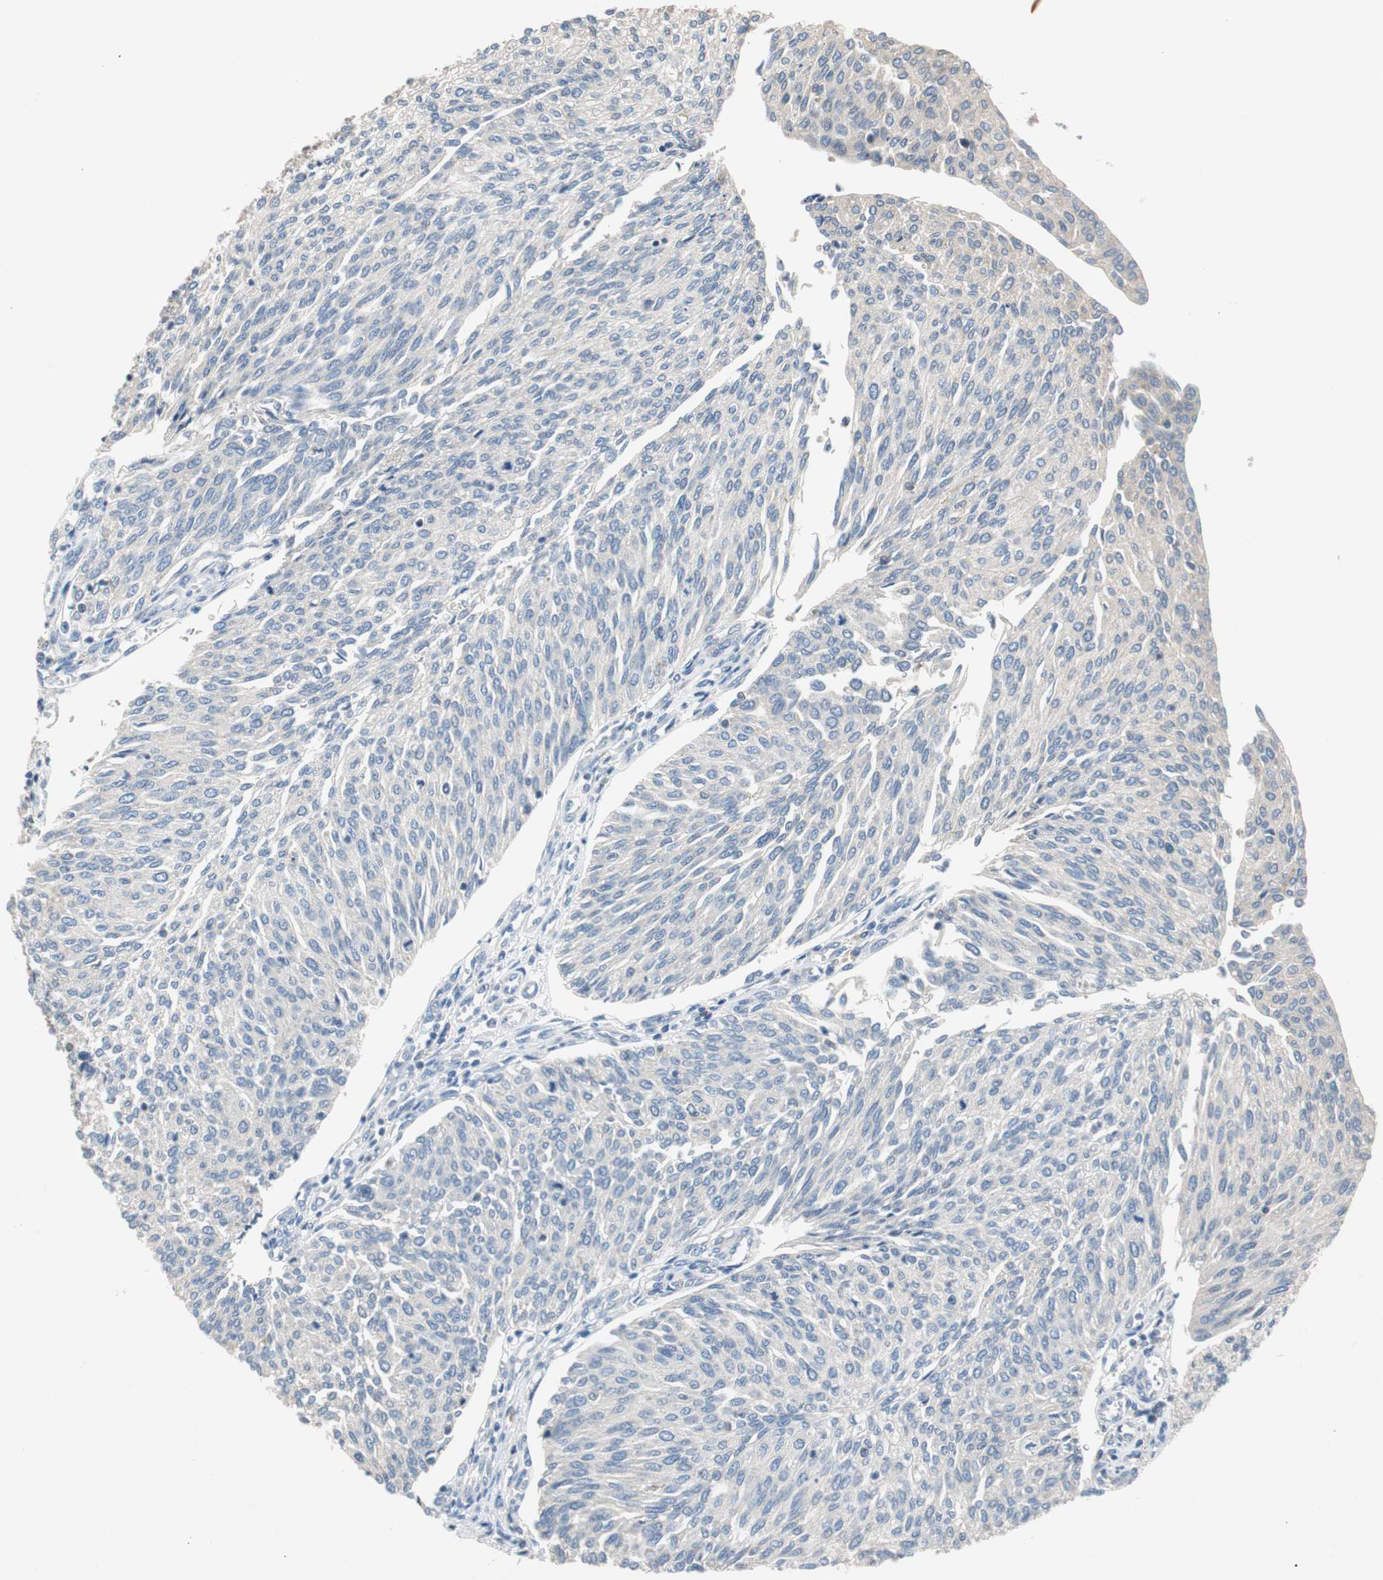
{"staining": {"intensity": "negative", "quantity": "none", "location": "none"}, "tissue": "urothelial cancer", "cell_type": "Tumor cells", "image_type": "cancer", "snomed": [{"axis": "morphology", "description": "Urothelial carcinoma, Low grade"}, {"axis": "topography", "description": "Urinary bladder"}], "caption": "This is an IHC micrograph of urothelial cancer. There is no expression in tumor cells.", "gene": "PRKCA", "patient": {"sex": "female", "age": 79}}